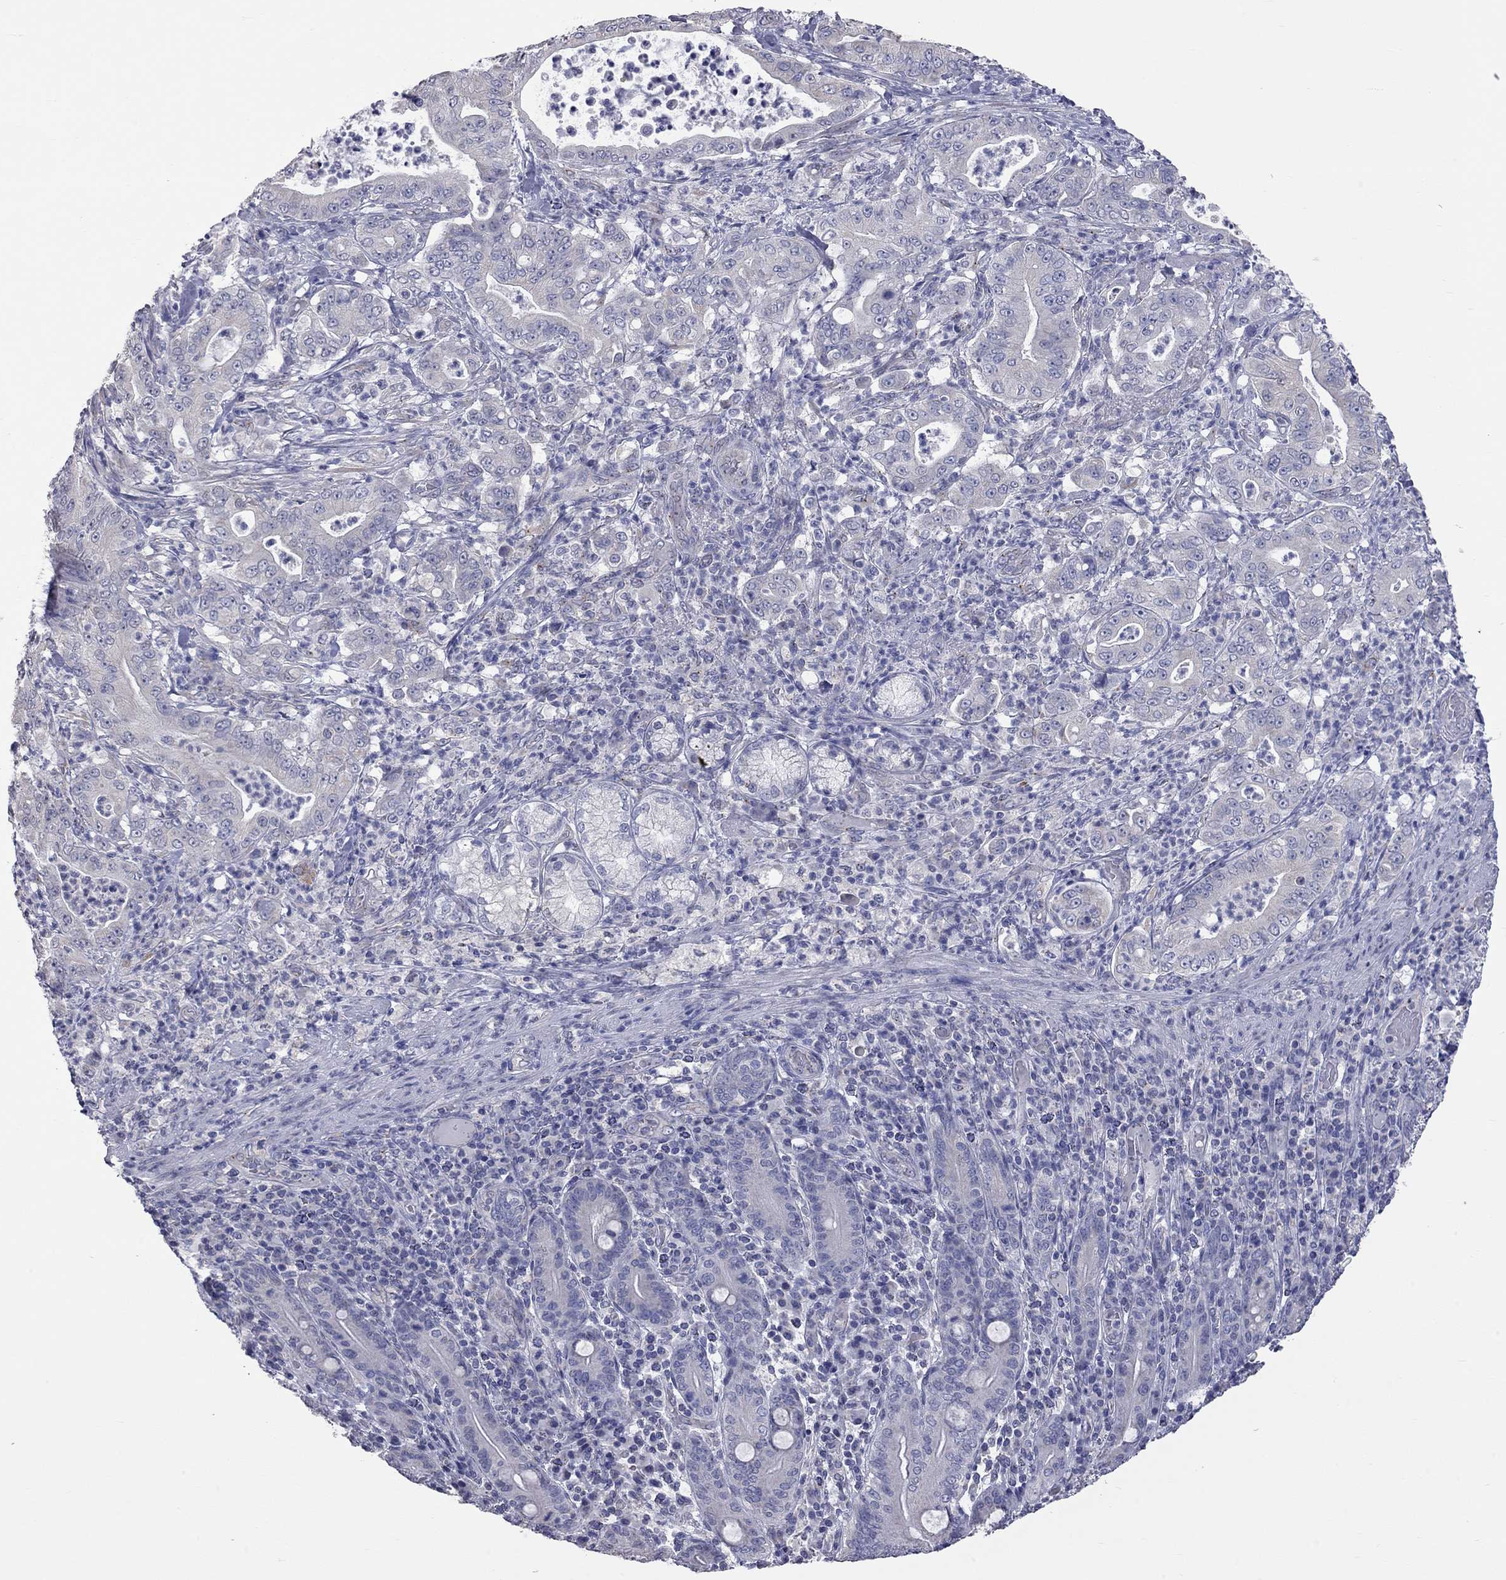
{"staining": {"intensity": "negative", "quantity": "none", "location": "none"}, "tissue": "pancreatic cancer", "cell_type": "Tumor cells", "image_type": "cancer", "snomed": [{"axis": "morphology", "description": "Adenocarcinoma, NOS"}, {"axis": "topography", "description": "Pancreas"}], "caption": "DAB immunohistochemical staining of pancreatic cancer (adenocarcinoma) displays no significant staining in tumor cells.", "gene": "OPRK1", "patient": {"sex": "male", "age": 71}}